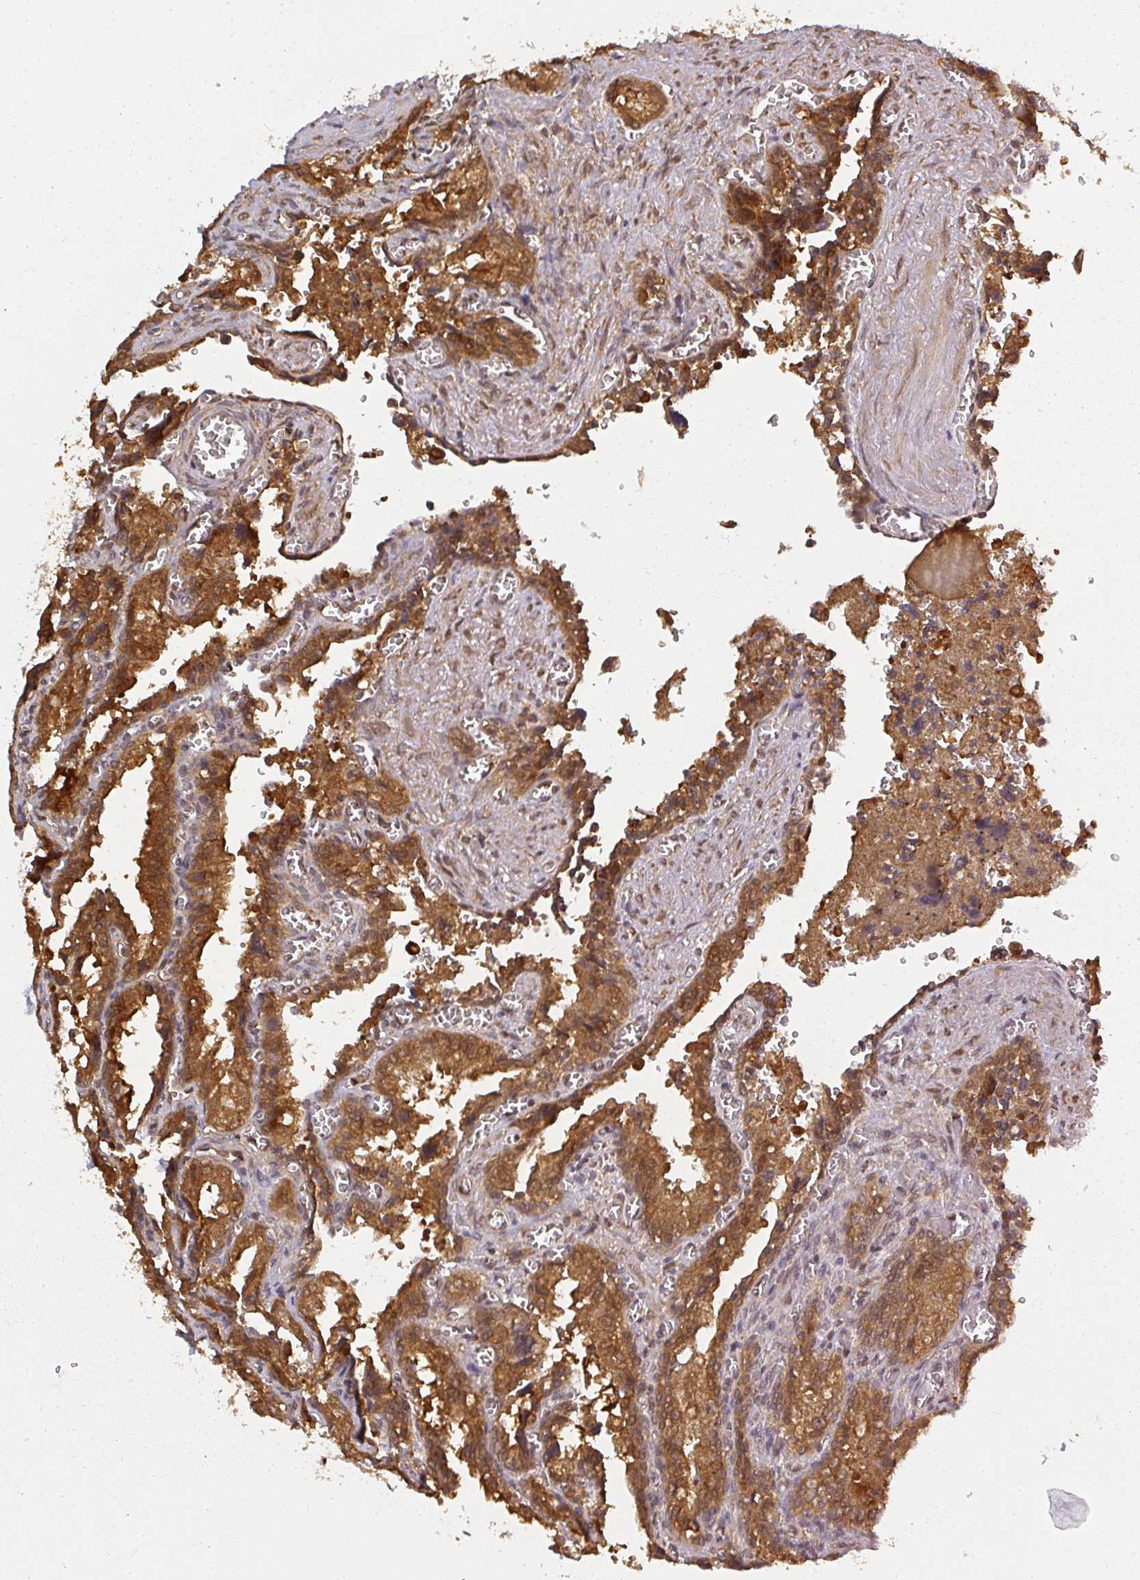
{"staining": {"intensity": "strong", "quantity": ">75%", "location": "cytoplasmic/membranous"}, "tissue": "seminal vesicle", "cell_type": "Glandular cells", "image_type": "normal", "snomed": [{"axis": "morphology", "description": "Normal tissue, NOS"}, {"axis": "topography", "description": "Seminal veicle"}], "caption": "An image showing strong cytoplasmic/membranous positivity in approximately >75% of glandular cells in normal seminal vesicle, as visualized by brown immunohistochemical staining.", "gene": "PPP6R3", "patient": {"sex": "male", "age": 67}}